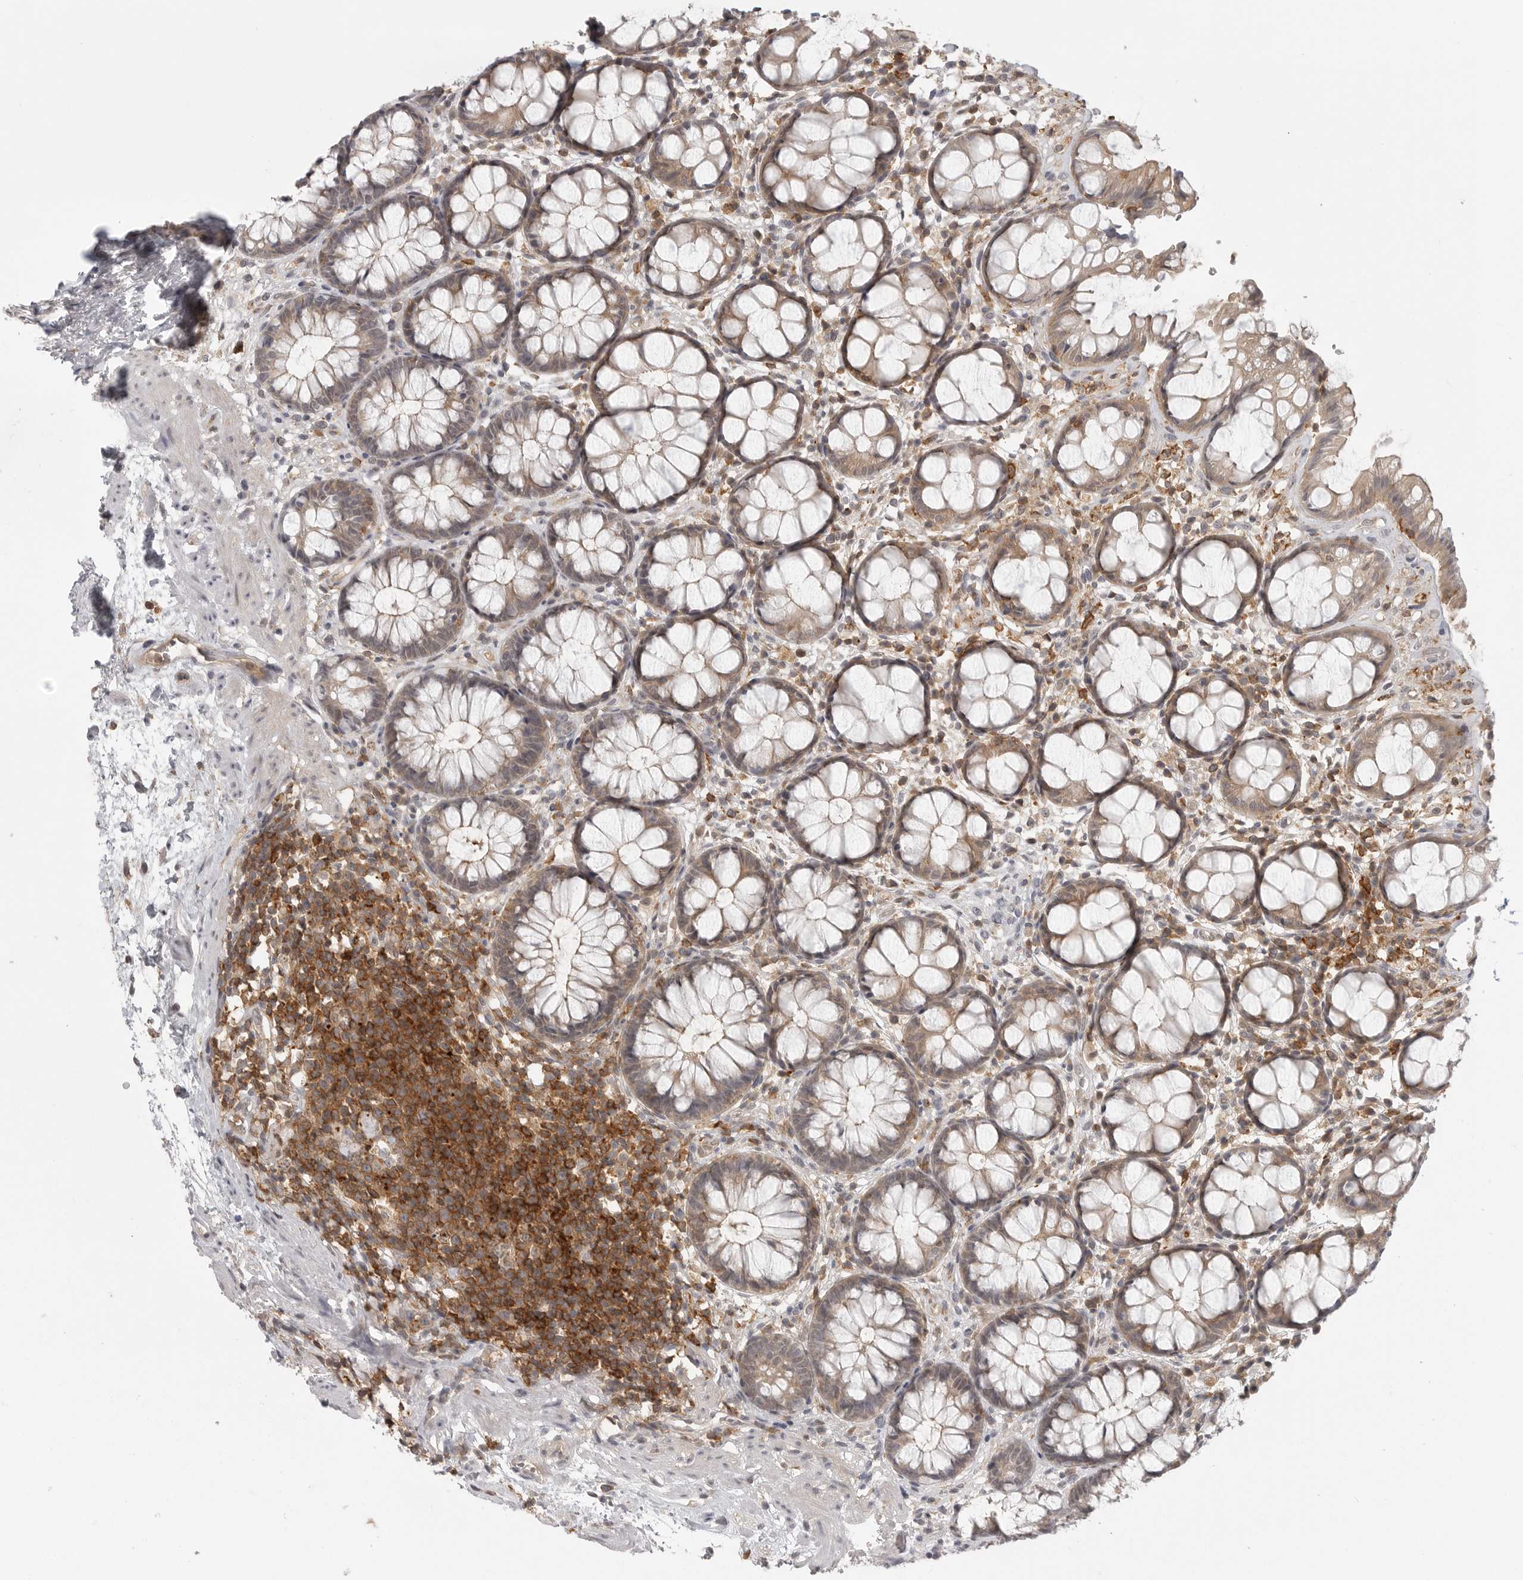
{"staining": {"intensity": "moderate", "quantity": ">75%", "location": "cytoplasmic/membranous"}, "tissue": "rectum", "cell_type": "Glandular cells", "image_type": "normal", "snomed": [{"axis": "morphology", "description": "Normal tissue, NOS"}, {"axis": "topography", "description": "Rectum"}], "caption": "Unremarkable rectum was stained to show a protein in brown. There is medium levels of moderate cytoplasmic/membranous expression in approximately >75% of glandular cells. Using DAB (brown) and hematoxylin (blue) stains, captured at high magnification using brightfield microscopy.", "gene": "DBNL", "patient": {"sex": "male", "age": 64}}